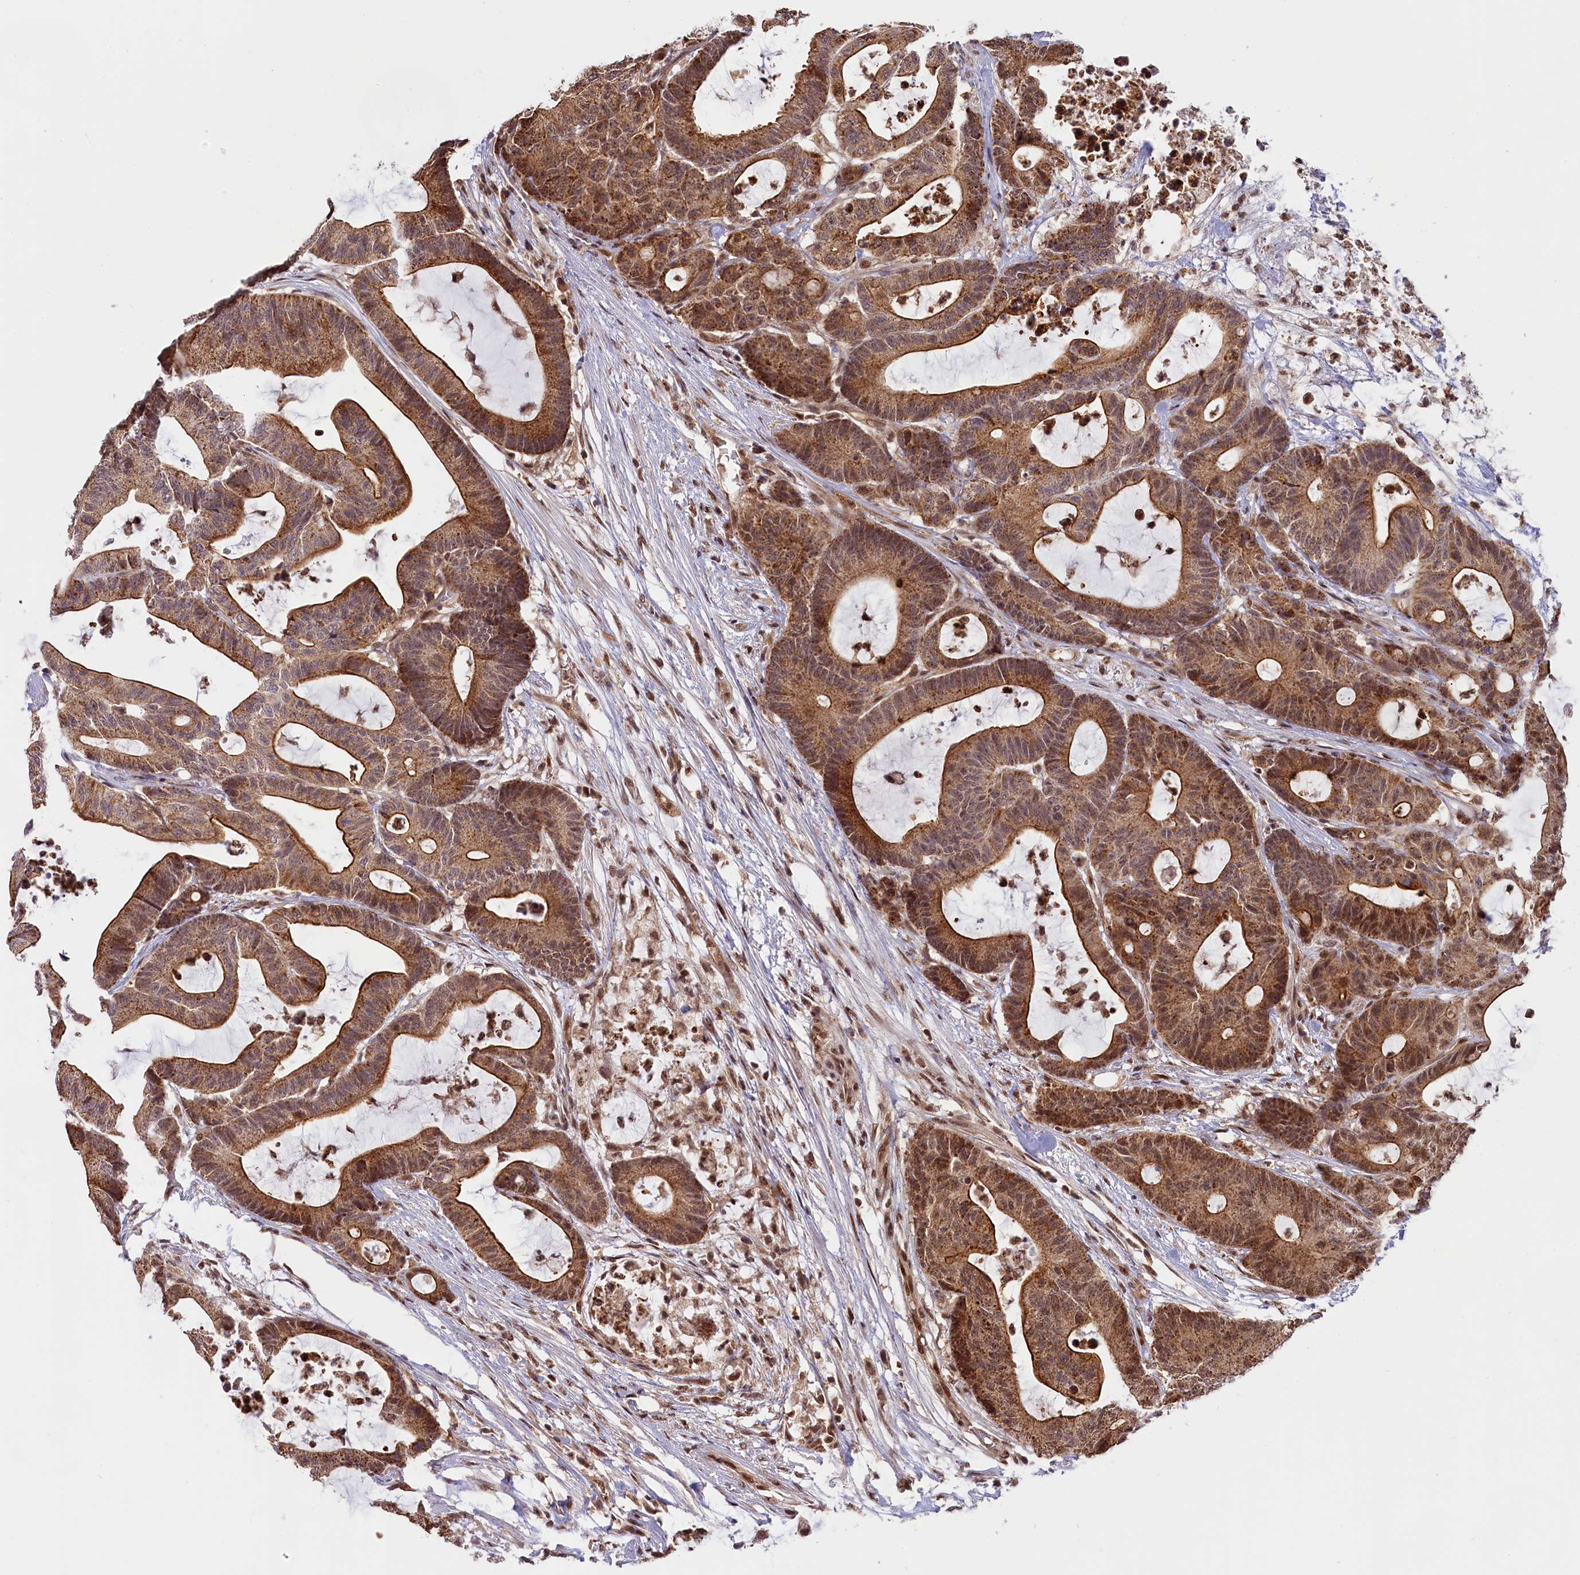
{"staining": {"intensity": "moderate", "quantity": ">75%", "location": "cytoplasmic/membranous,nuclear"}, "tissue": "colorectal cancer", "cell_type": "Tumor cells", "image_type": "cancer", "snomed": [{"axis": "morphology", "description": "Adenocarcinoma, NOS"}, {"axis": "topography", "description": "Colon"}], "caption": "Human colorectal cancer (adenocarcinoma) stained with a brown dye shows moderate cytoplasmic/membranous and nuclear positive positivity in approximately >75% of tumor cells.", "gene": "CARD8", "patient": {"sex": "female", "age": 84}}